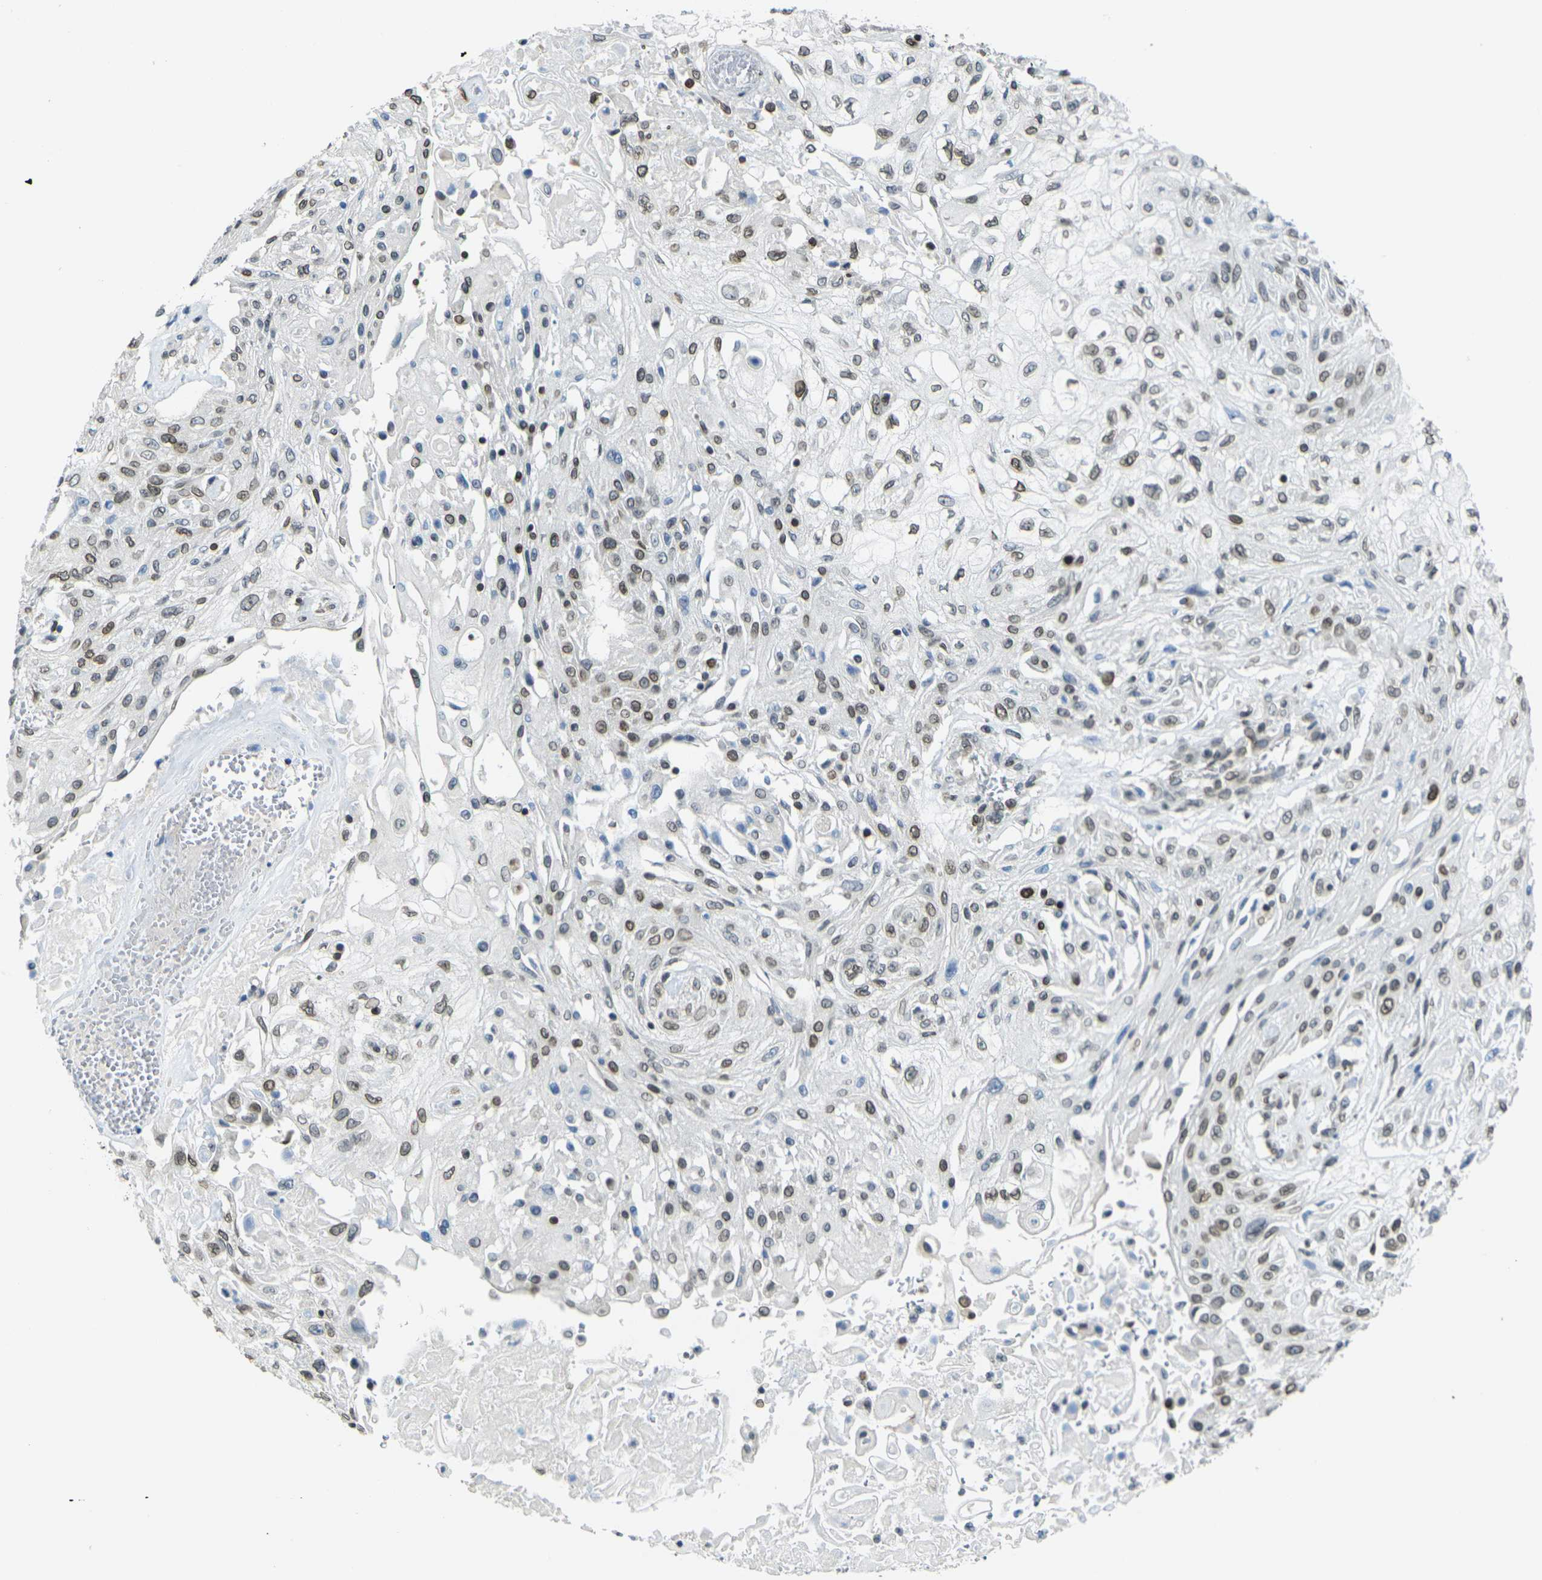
{"staining": {"intensity": "moderate", "quantity": ">75%", "location": "cytoplasmic/membranous,nuclear"}, "tissue": "skin cancer", "cell_type": "Tumor cells", "image_type": "cancer", "snomed": [{"axis": "morphology", "description": "Squamous cell carcinoma, NOS"}, {"axis": "topography", "description": "Skin"}], "caption": "A brown stain labels moderate cytoplasmic/membranous and nuclear expression of a protein in skin cancer tumor cells.", "gene": "BRDT", "patient": {"sex": "male", "age": 75}}